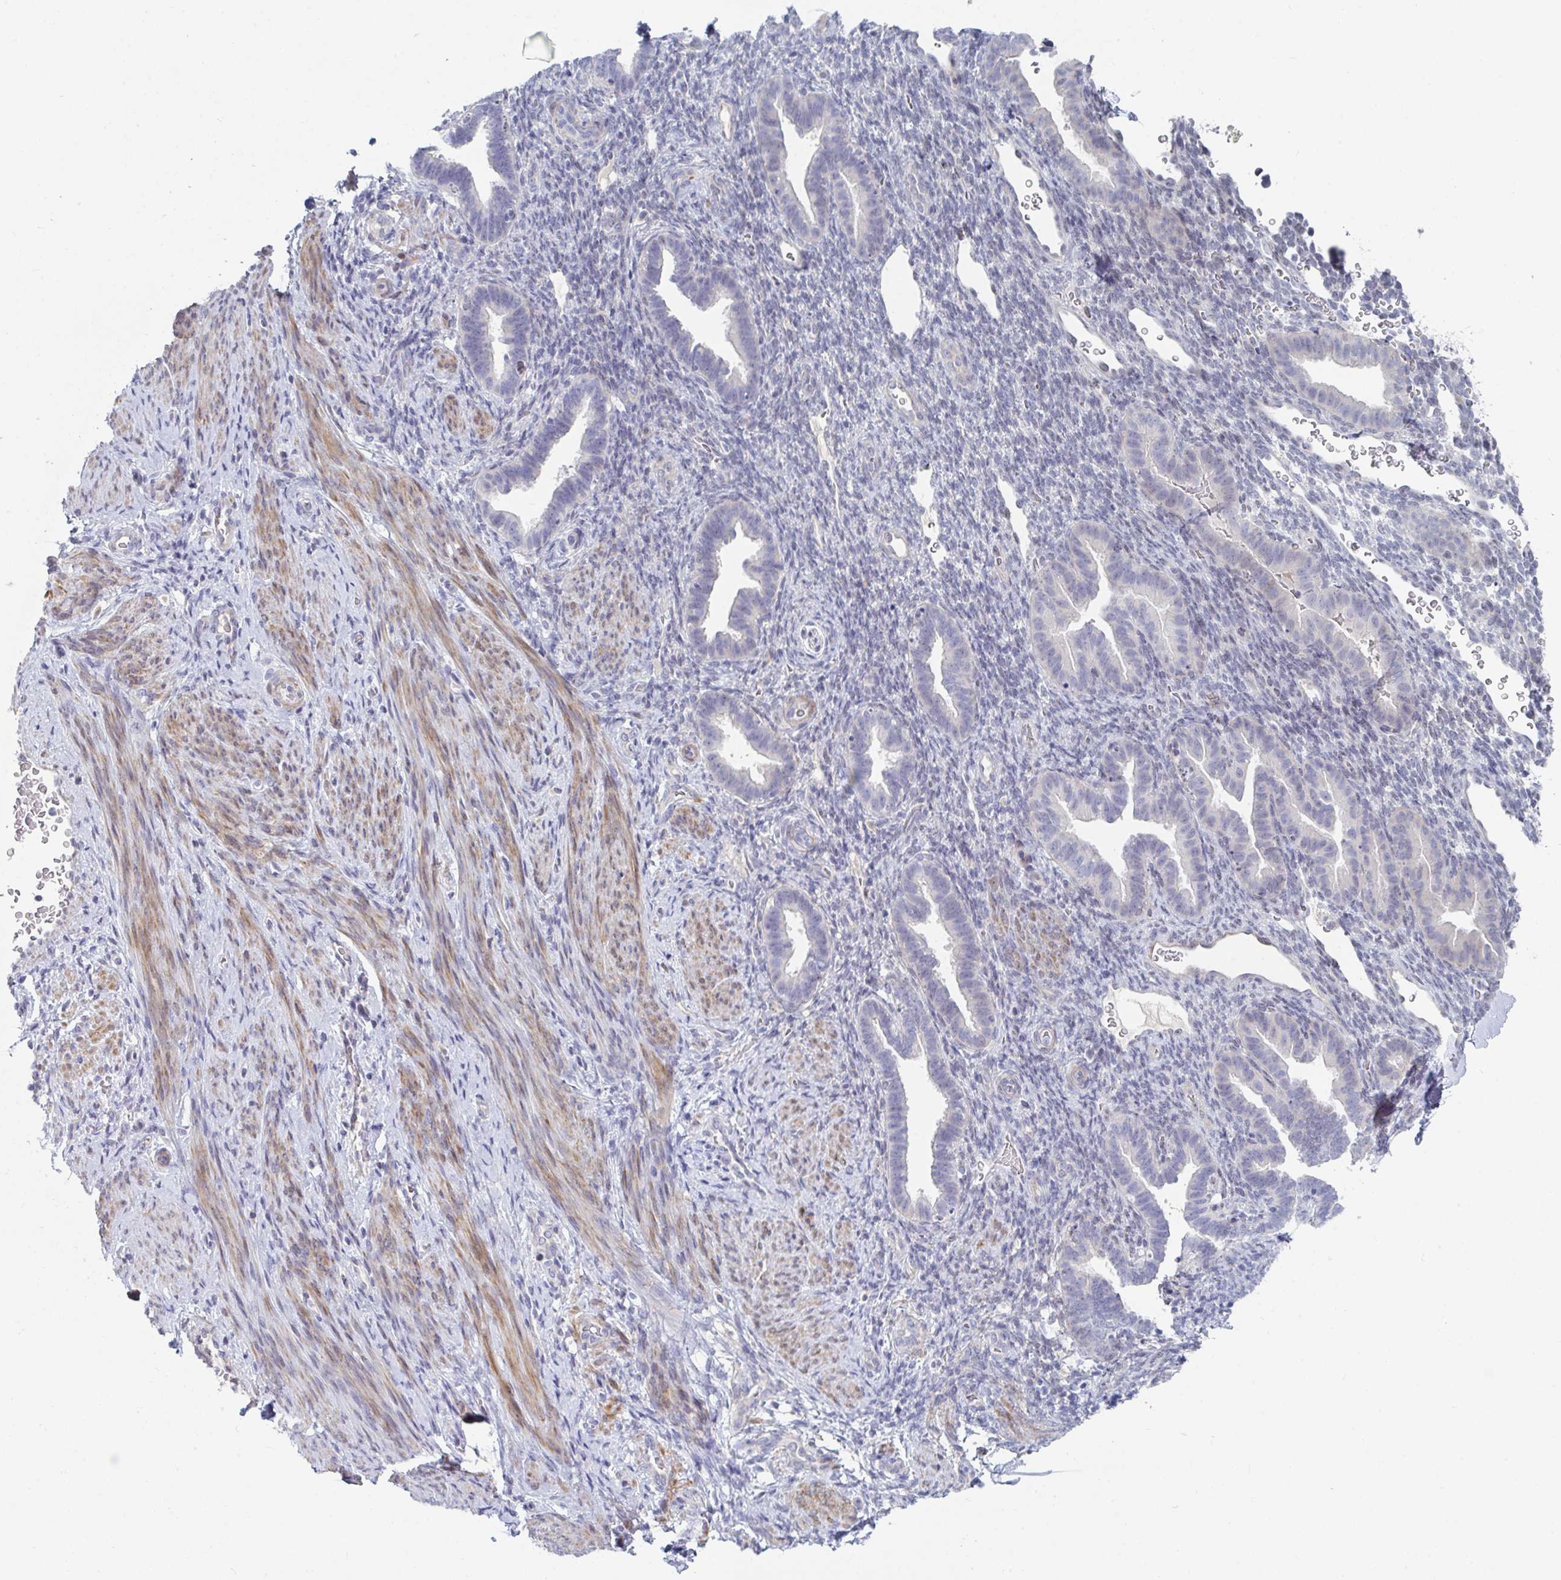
{"staining": {"intensity": "negative", "quantity": "none", "location": "none"}, "tissue": "endometrium", "cell_type": "Cells in endometrial stroma", "image_type": "normal", "snomed": [{"axis": "morphology", "description": "Normal tissue, NOS"}, {"axis": "topography", "description": "Endometrium"}], "caption": "An image of endometrium stained for a protein displays no brown staining in cells in endometrial stroma.", "gene": "CENPT", "patient": {"sex": "female", "age": 34}}